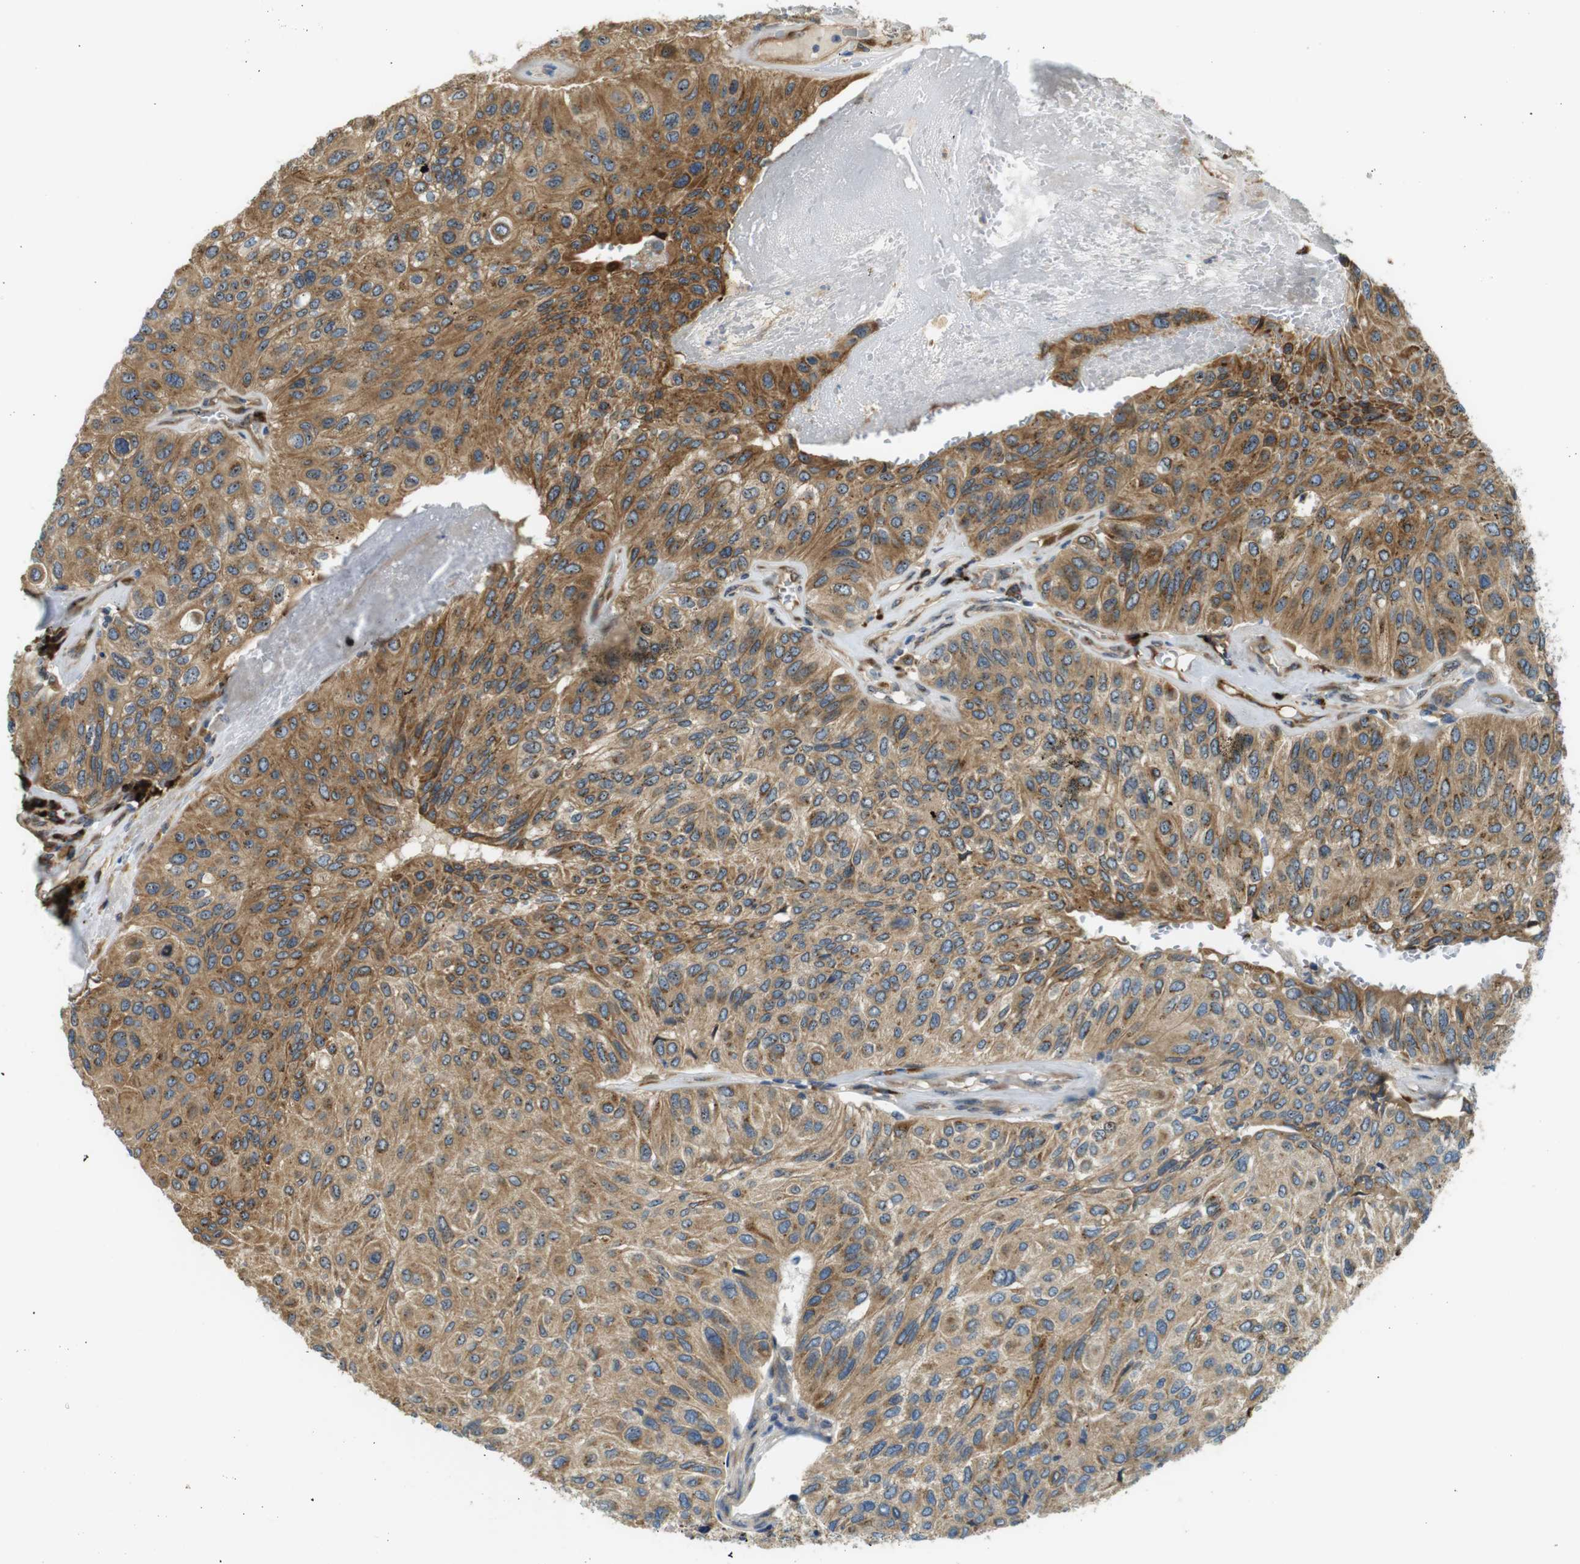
{"staining": {"intensity": "moderate", "quantity": ">75%", "location": "cytoplasmic/membranous"}, "tissue": "urothelial cancer", "cell_type": "Tumor cells", "image_type": "cancer", "snomed": [{"axis": "morphology", "description": "Urothelial carcinoma, High grade"}, {"axis": "topography", "description": "Urinary bladder"}], "caption": "Tumor cells display medium levels of moderate cytoplasmic/membranous expression in approximately >75% of cells in human high-grade urothelial carcinoma.", "gene": "TMEM143", "patient": {"sex": "male", "age": 66}}